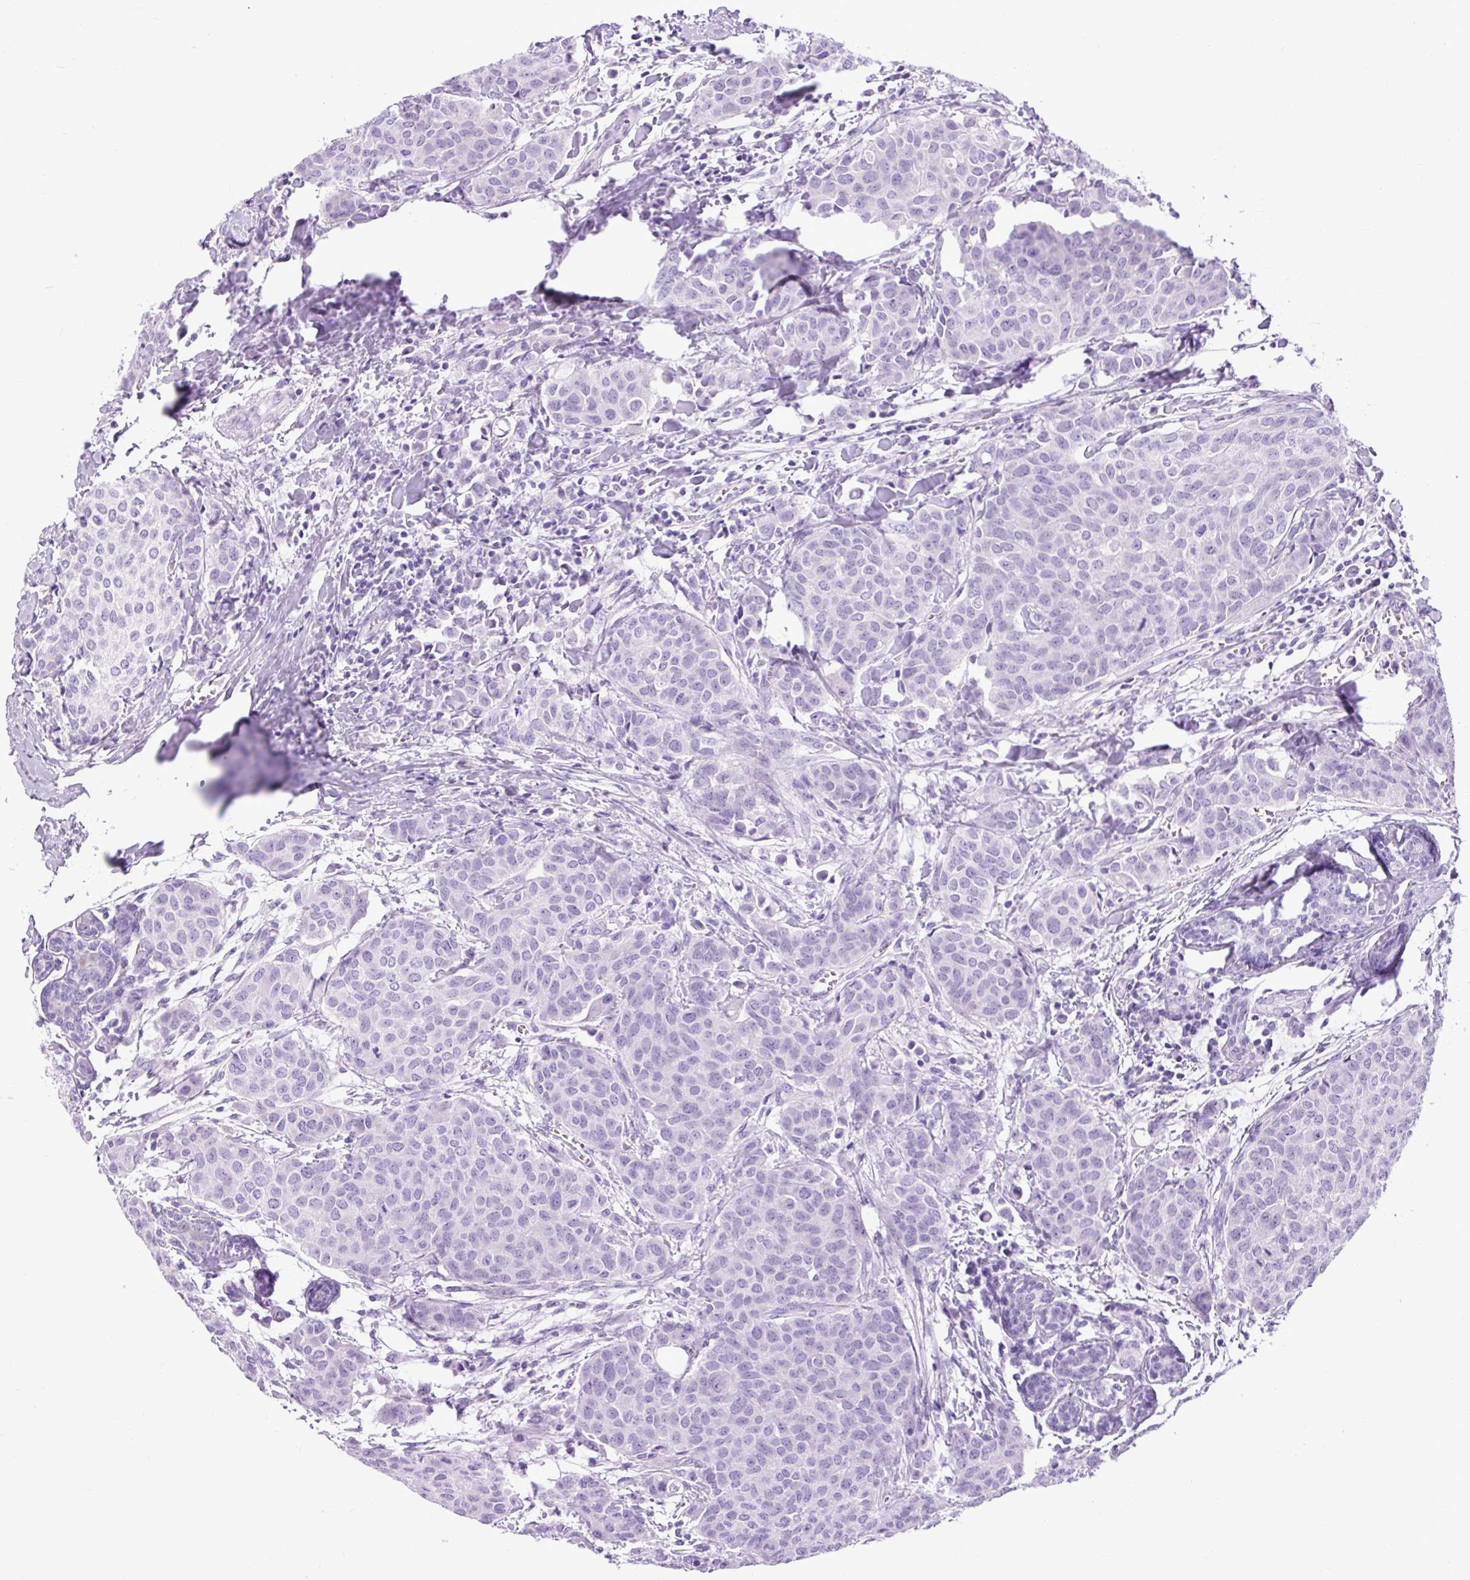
{"staining": {"intensity": "negative", "quantity": "none", "location": "none"}, "tissue": "breast cancer", "cell_type": "Tumor cells", "image_type": "cancer", "snomed": [{"axis": "morphology", "description": "Duct carcinoma"}, {"axis": "topography", "description": "Breast"}], "caption": "Protein analysis of breast cancer reveals no significant positivity in tumor cells.", "gene": "FABP7", "patient": {"sex": "female", "age": 47}}